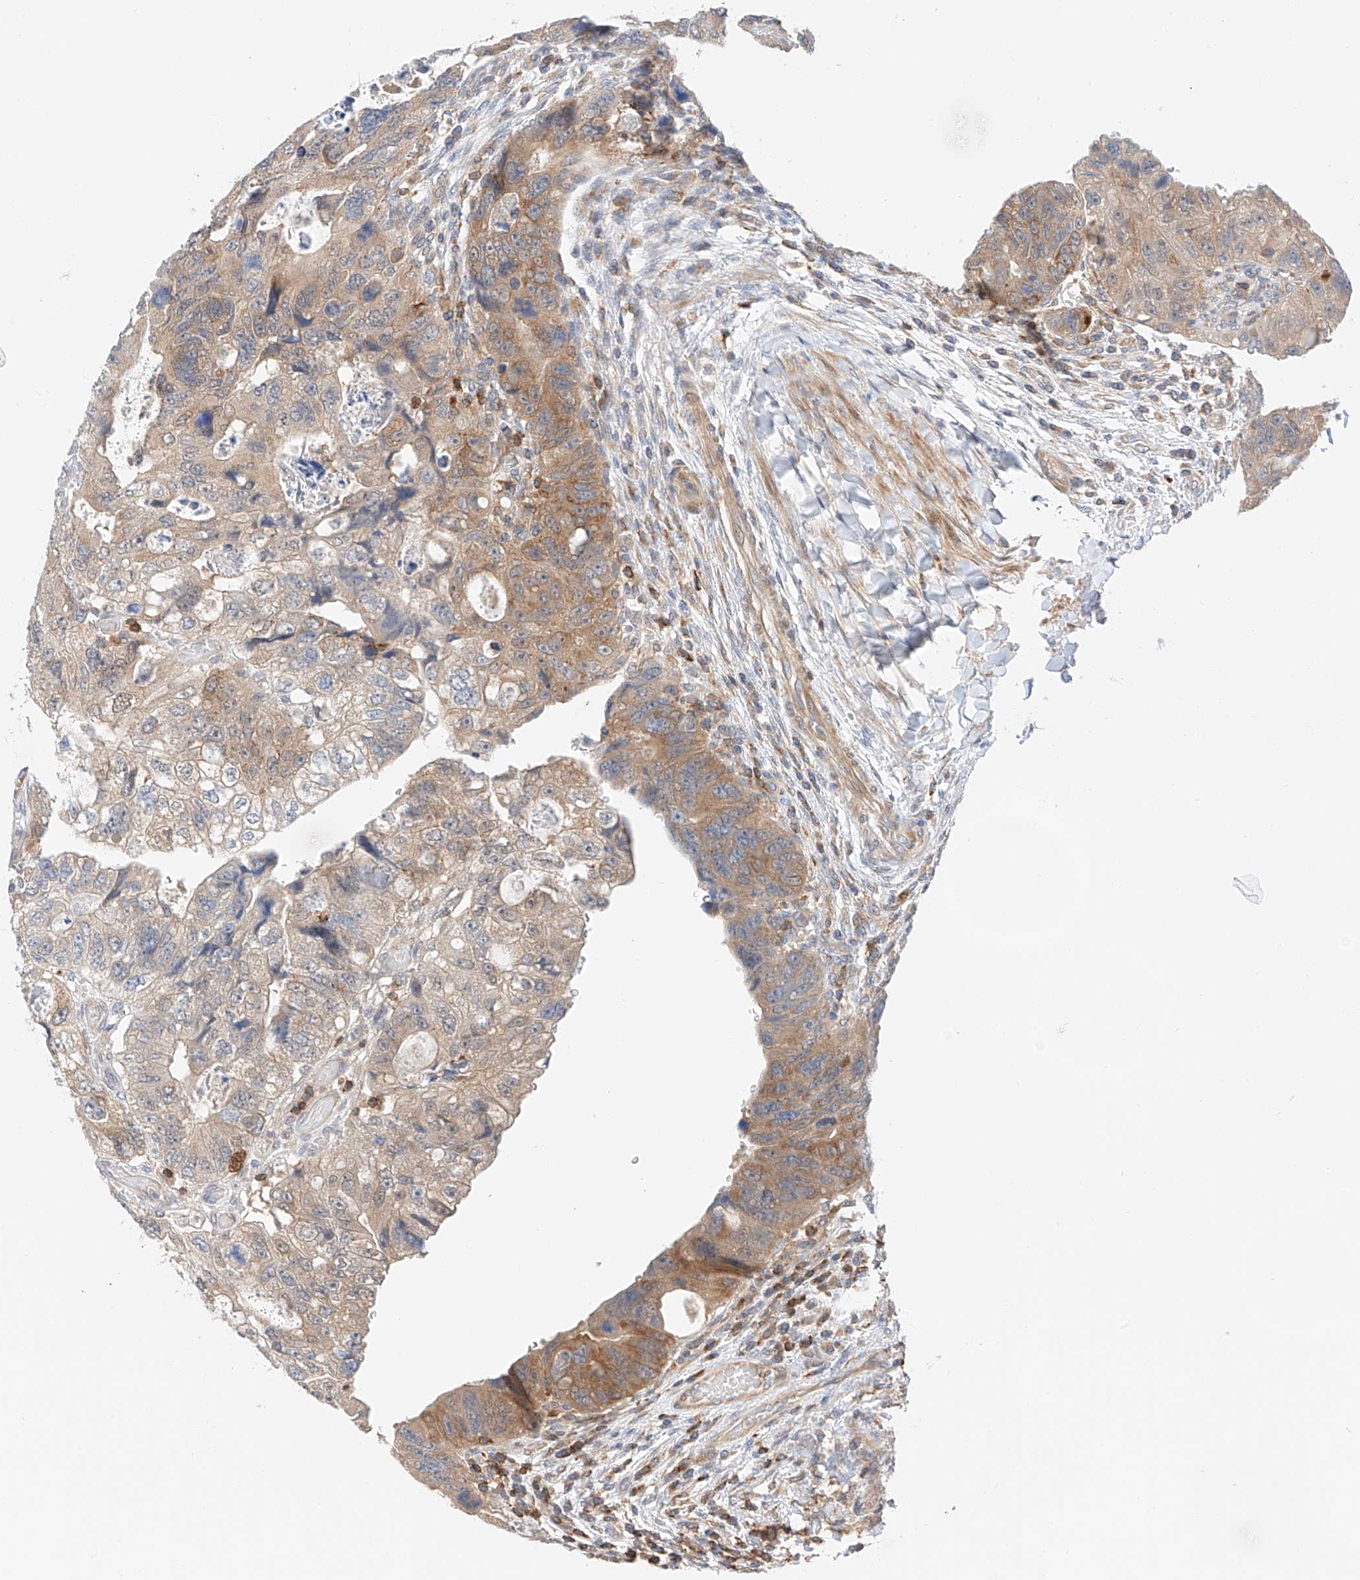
{"staining": {"intensity": "moderate", "quantity": "25%-75%", "location": "cytoplasmic/membranous"}, "tissue": "colorectal cancer", "cell_type": "Tumor cells", "image_type": "cancer", "snomed": [{"axis": "morphology", "description": "Adenocarcinoma, NOS"}, {"axis": "topography", "description": "Rectum"}], "caption": "The immunohistochemical stain highlights moderate cytoplasmic/membranous staining in tumor cells of colorectal cancer (adenocarcinoma) tissue.", "gene": "MFN2", "patient": {"sex": "male", "age": 59}}